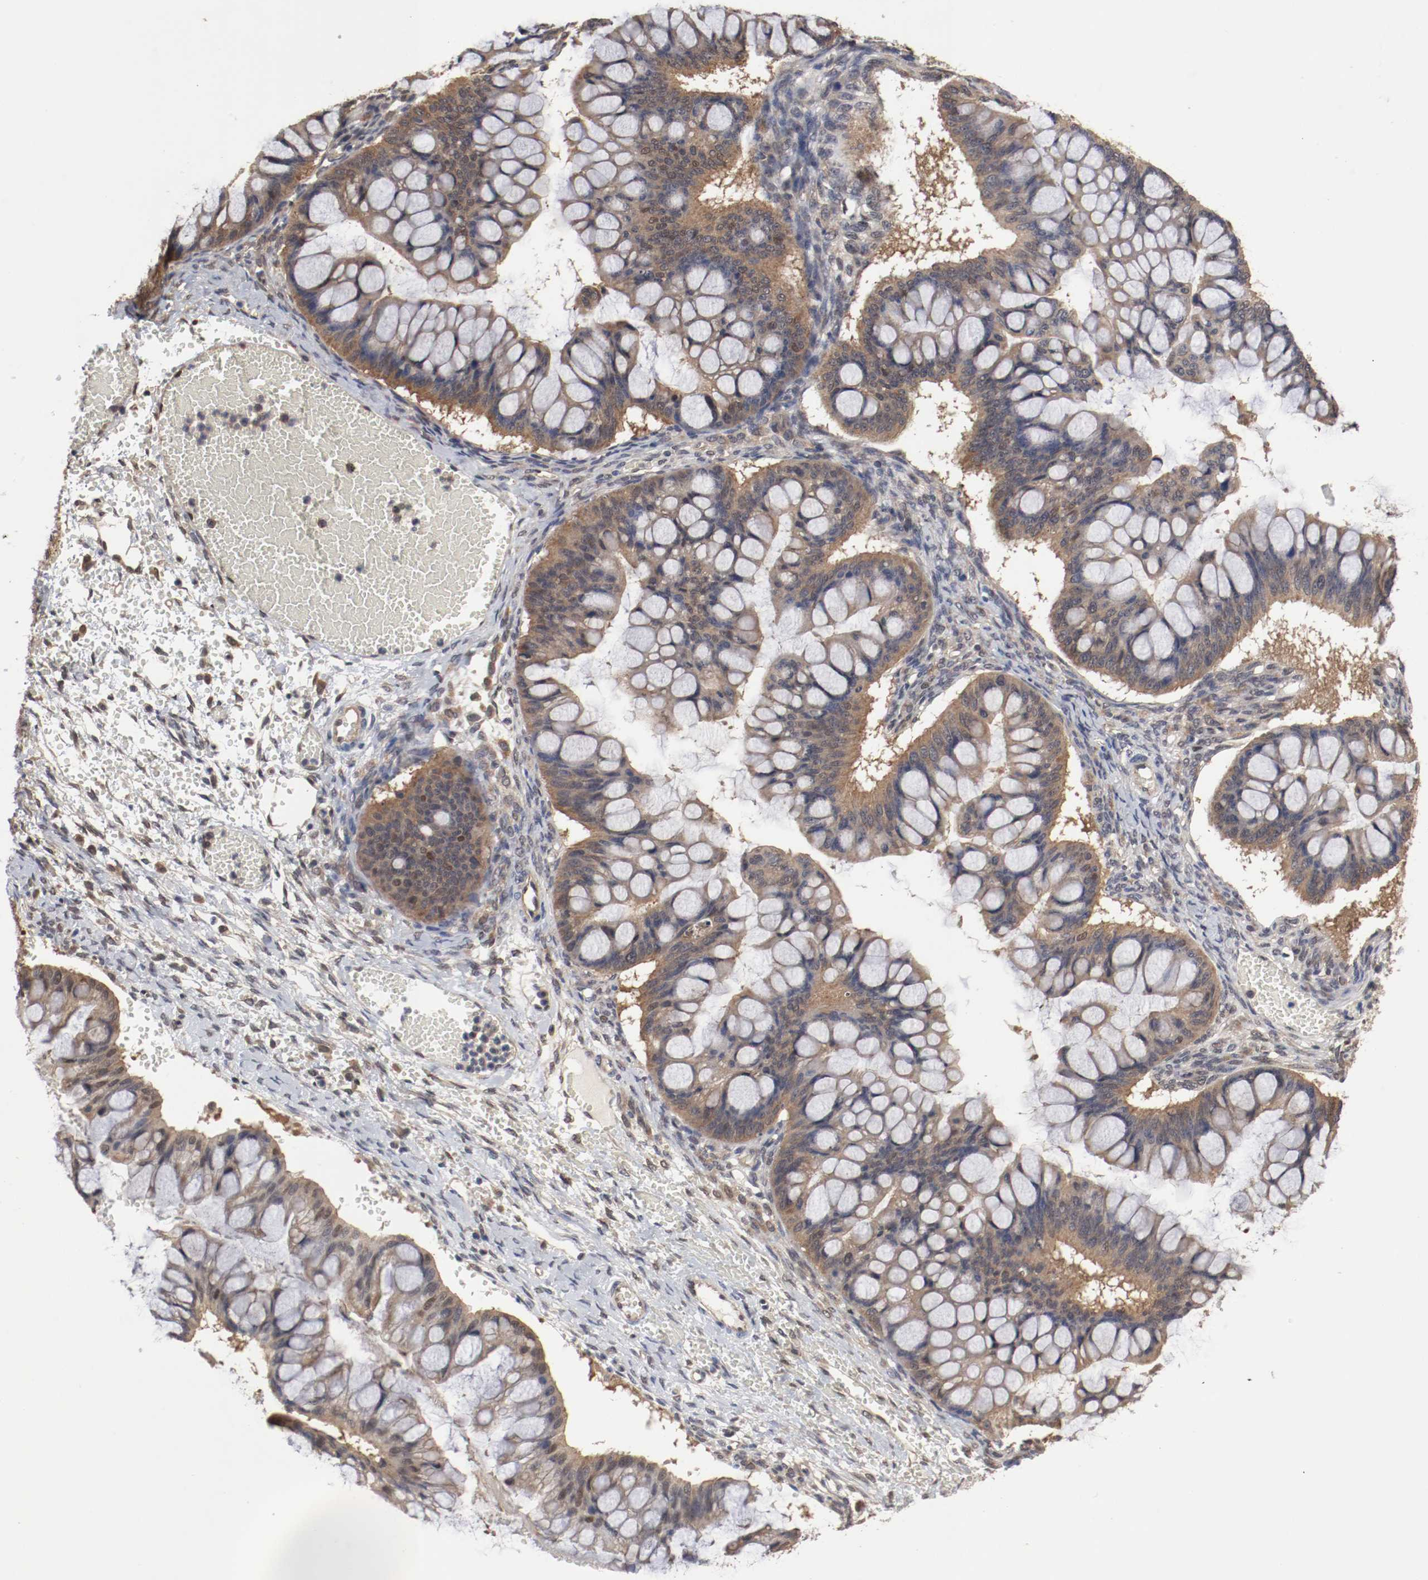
{"staining": {"intensity": "moderate", "quantity": ">75%", "location": "cytoplasmic/membranous,nuclear"}, "tissue": "ovarian cancer", "cell_type": "Tumor cells", "image_type": "cancer", "snomed": [{"axis": "morphology", "description": "Cystadenocarcinoma, mucinous, NOS"}, {"axis": "topography", "description": "Ovary"}], "caption": "Ovarian cancer (mucinous cystadenocarcinoma) was stained to show a protein in brown. There is medium levels of moderate cytoplasmic/membranous and nuclear expression in approximately >75% of tumor cells. (Stains: DAB in brown, nuclei in blue, Microscopy: brightfield microscopy at high magnification).", "gene": "AFG3L2", "patient": {"sex": "female", "age": 73}}